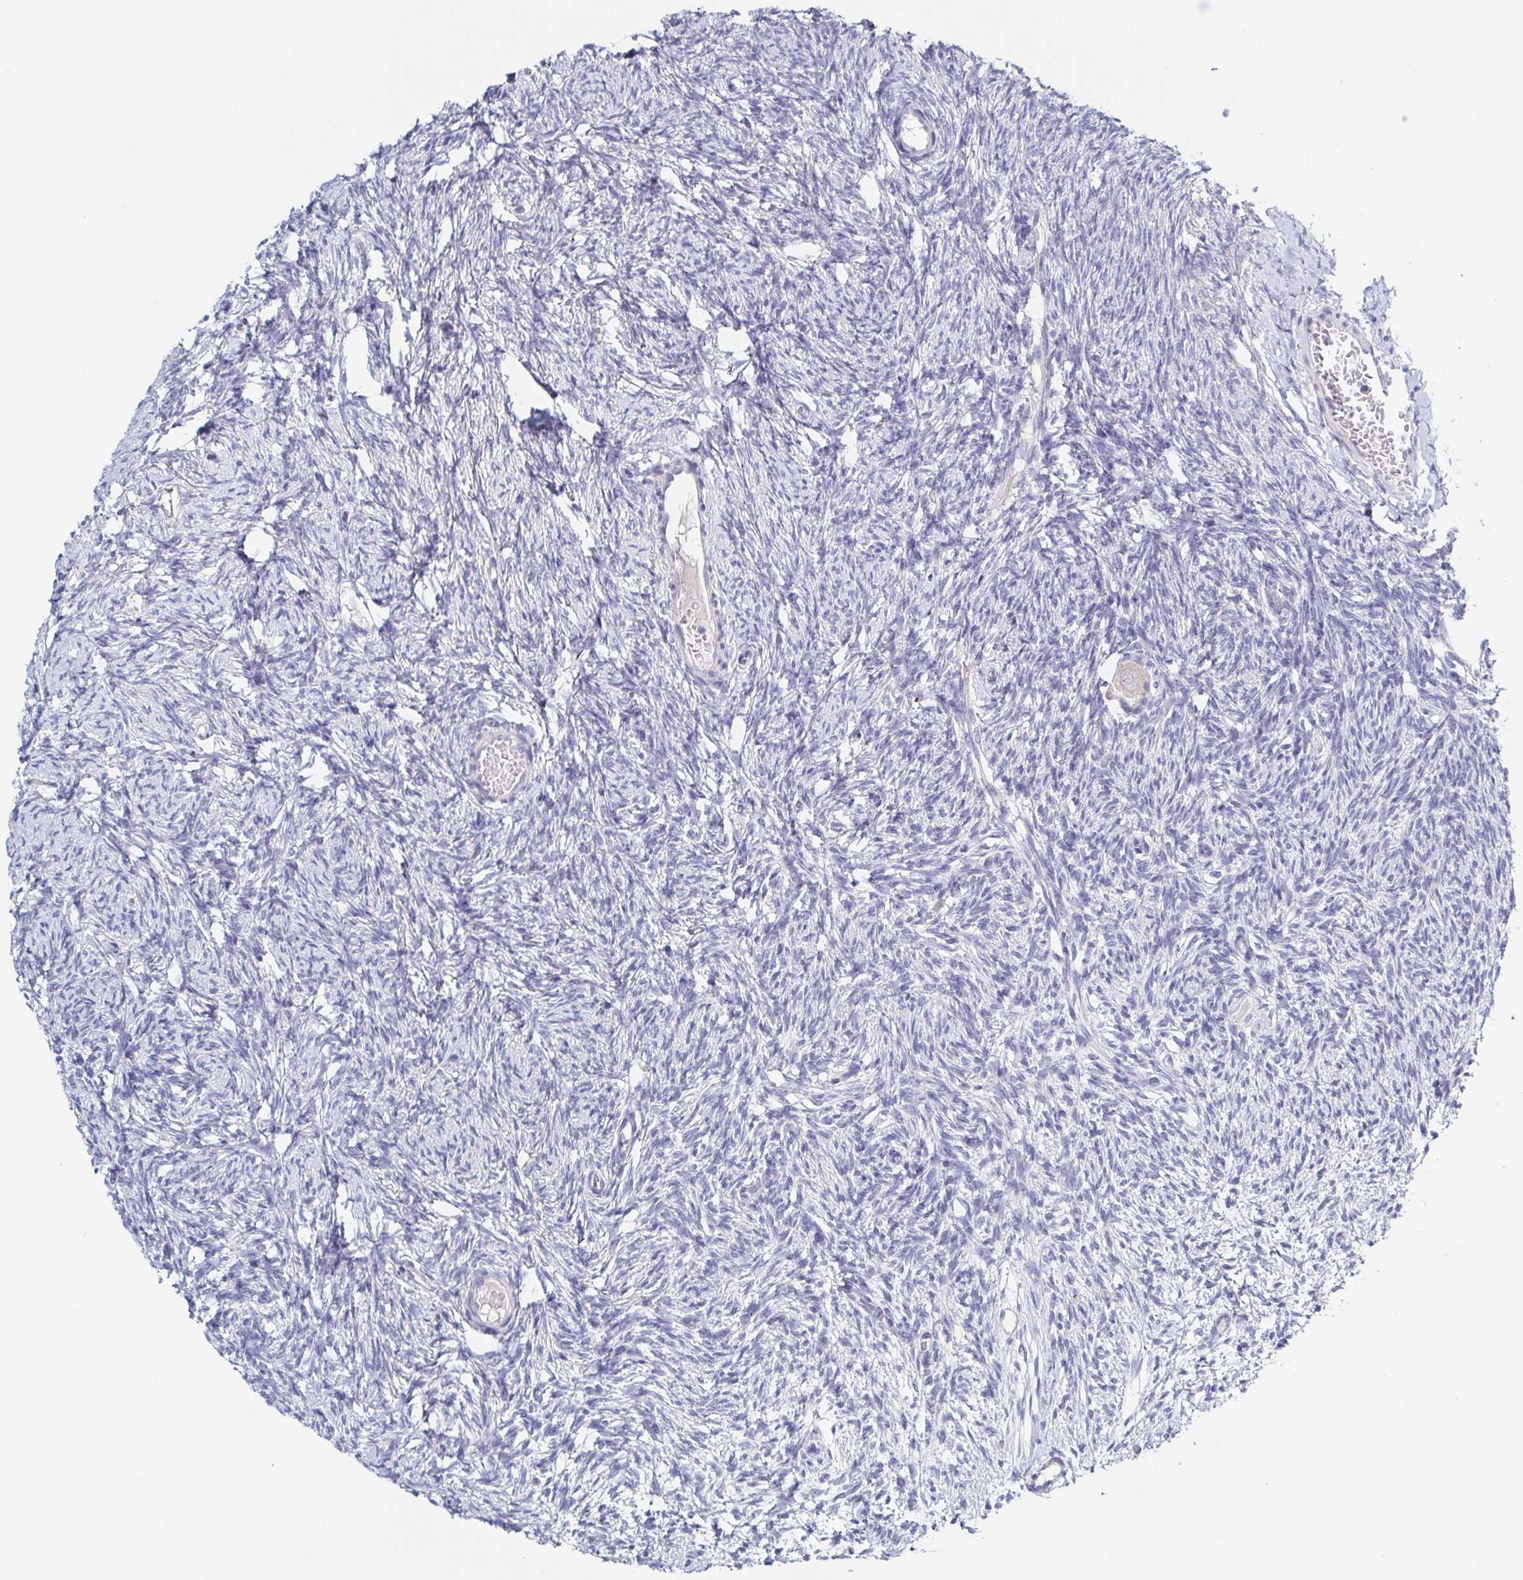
{"staining": {"intensity": "negative", "quantity": "none", "location": "none"}, "tissue": "ovary", "cell_type": "Follicle cells", "image_type": "normal", "snomed": [{"axis": "morphology", "description": "Normal tissue, NOS"}, {"axis": "topography", "description": "Ovary"}], "caption": "Follicle cells are negative for brown protein staining in benign ovary. Nuclei are stained in blue.", "gene": "HTR2A", "patient": {"sex": "female", "age": 33}}